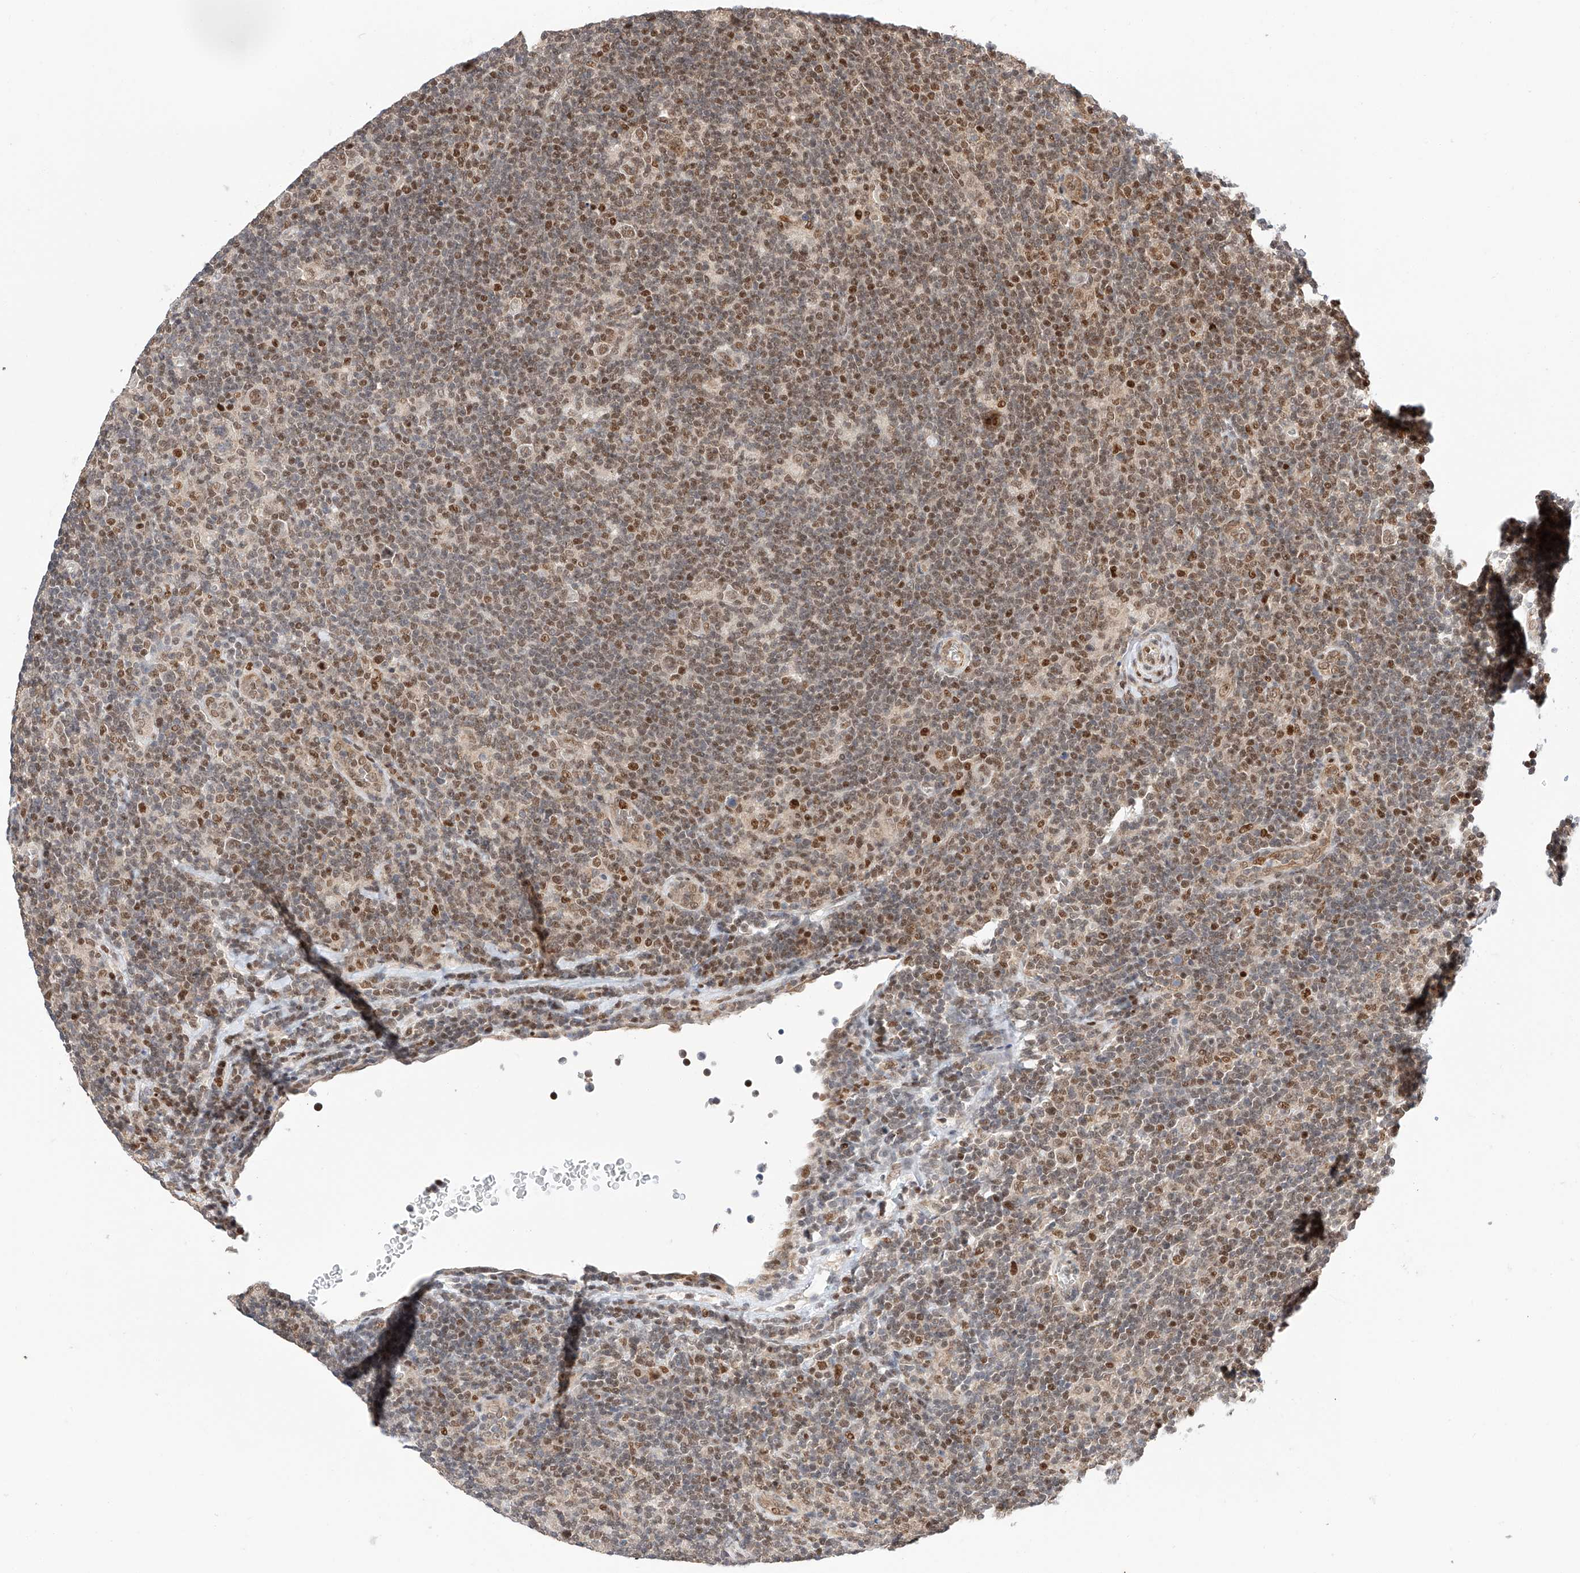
{"staining": {"intensity": "moderate", "quantity": ">75%", "location": "nuclear"}, "tissue": "lymphoma", "cell_type": "Tumor cells", "image_type": "cancer", "snomed": [{"axis": "morphology", "description": "Hodgkin's disease, NOS"}, {"axis": "topography", "description": "Lymph node"}], "caption": "Immunohistochemical staining of Hodgkin's disease demonstrates medium levels of moderate nuclear protein staining in approximately >75% of tumor cells.", "gene": "HDAC9", "patient": {"sex": "female", "age": 57}}